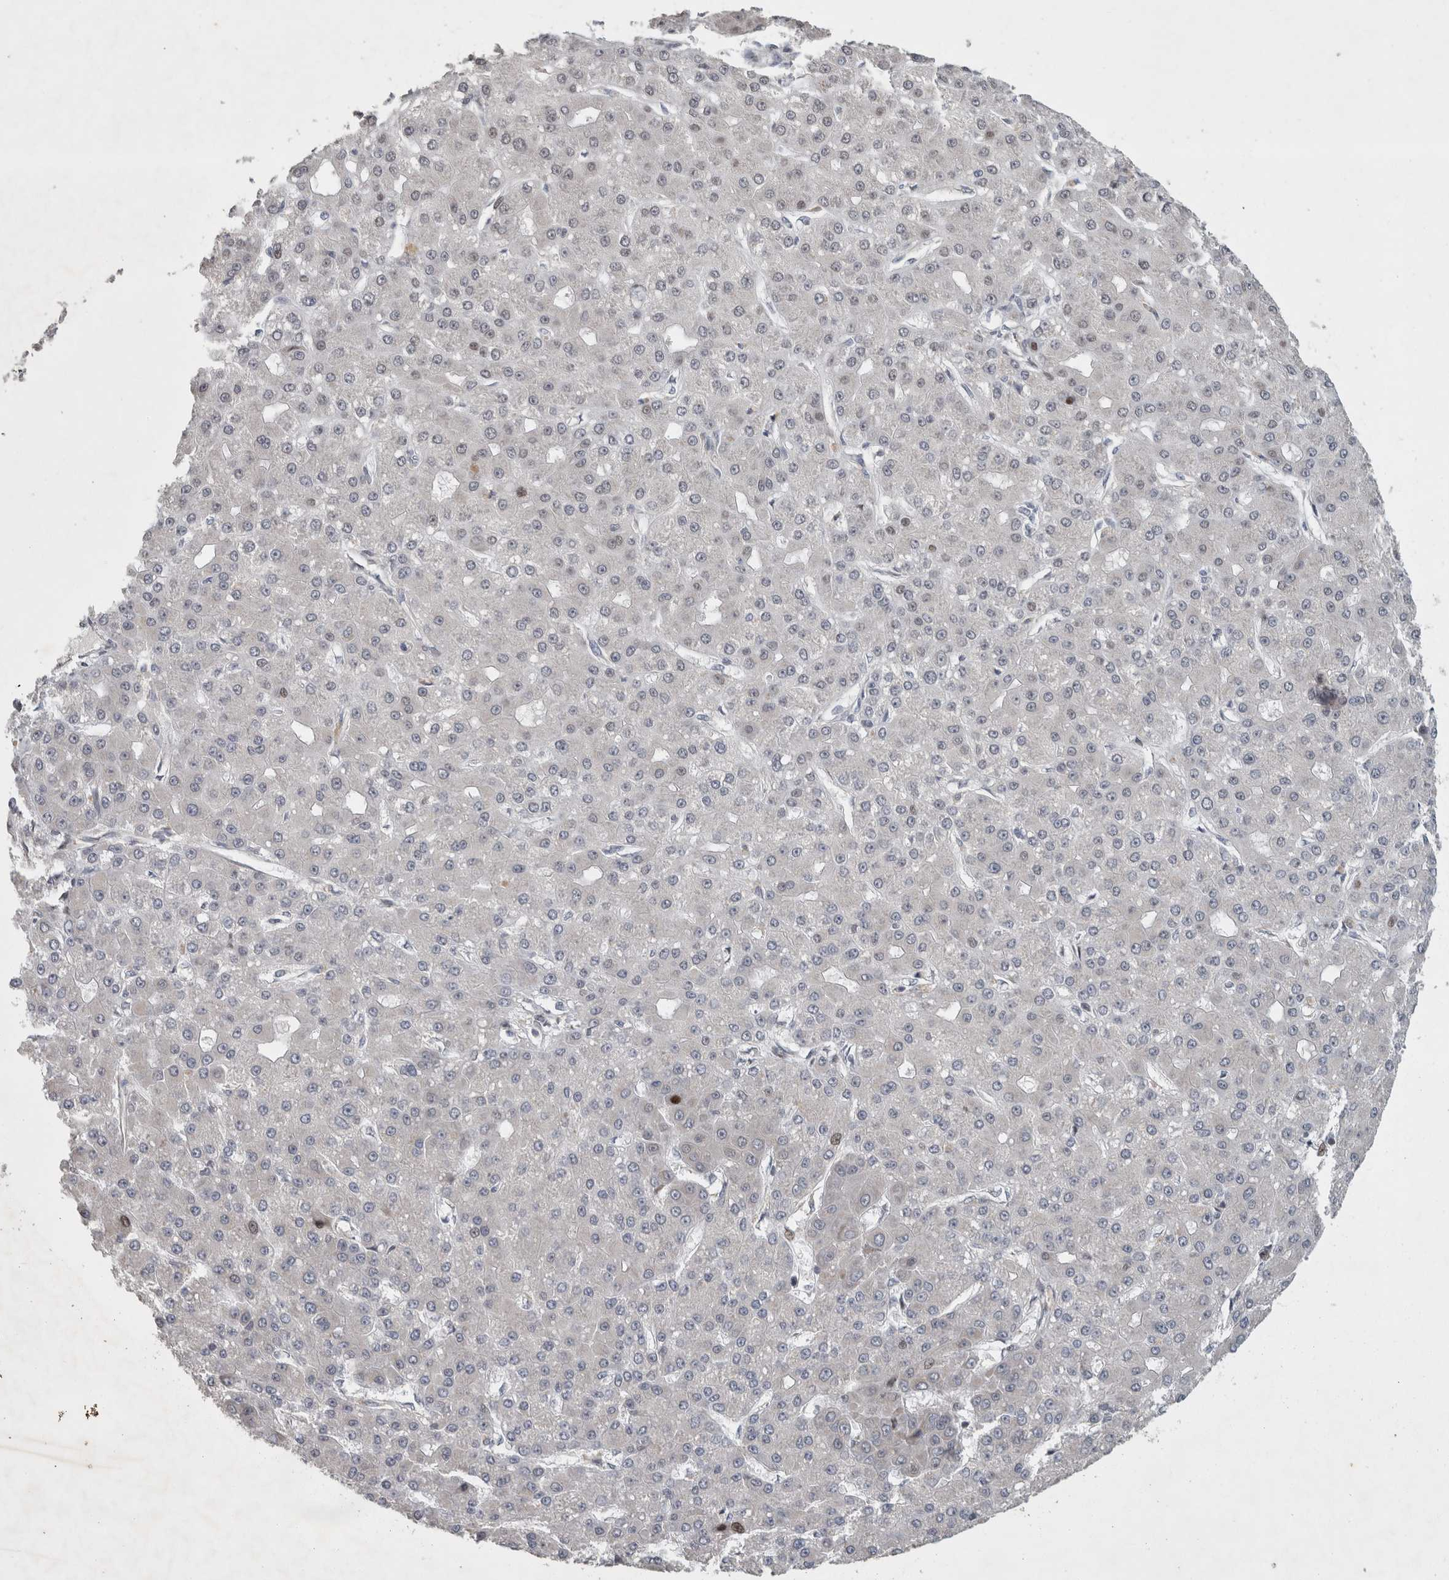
{"staining": {"intensity": "negative", "quantity": "none", "location": "none"}, "tissue": "liver cancer", "cell_type": "Tumor cells", "image_type": "cancer", "snomed": [{"axis": "morphology", "description": "Carcinoma, Hepatocellular, NOS"}, {"axis": "topography", "description": "Liver"}], "caption": "Human liver cancer (hepatocellular carcinoma) stained for a protein using immunohistochemistry (IHC) demonstrates no expression in tumor cells.", "gene": "C8orf58", "patient": {"sex": "male", "age": 67}}